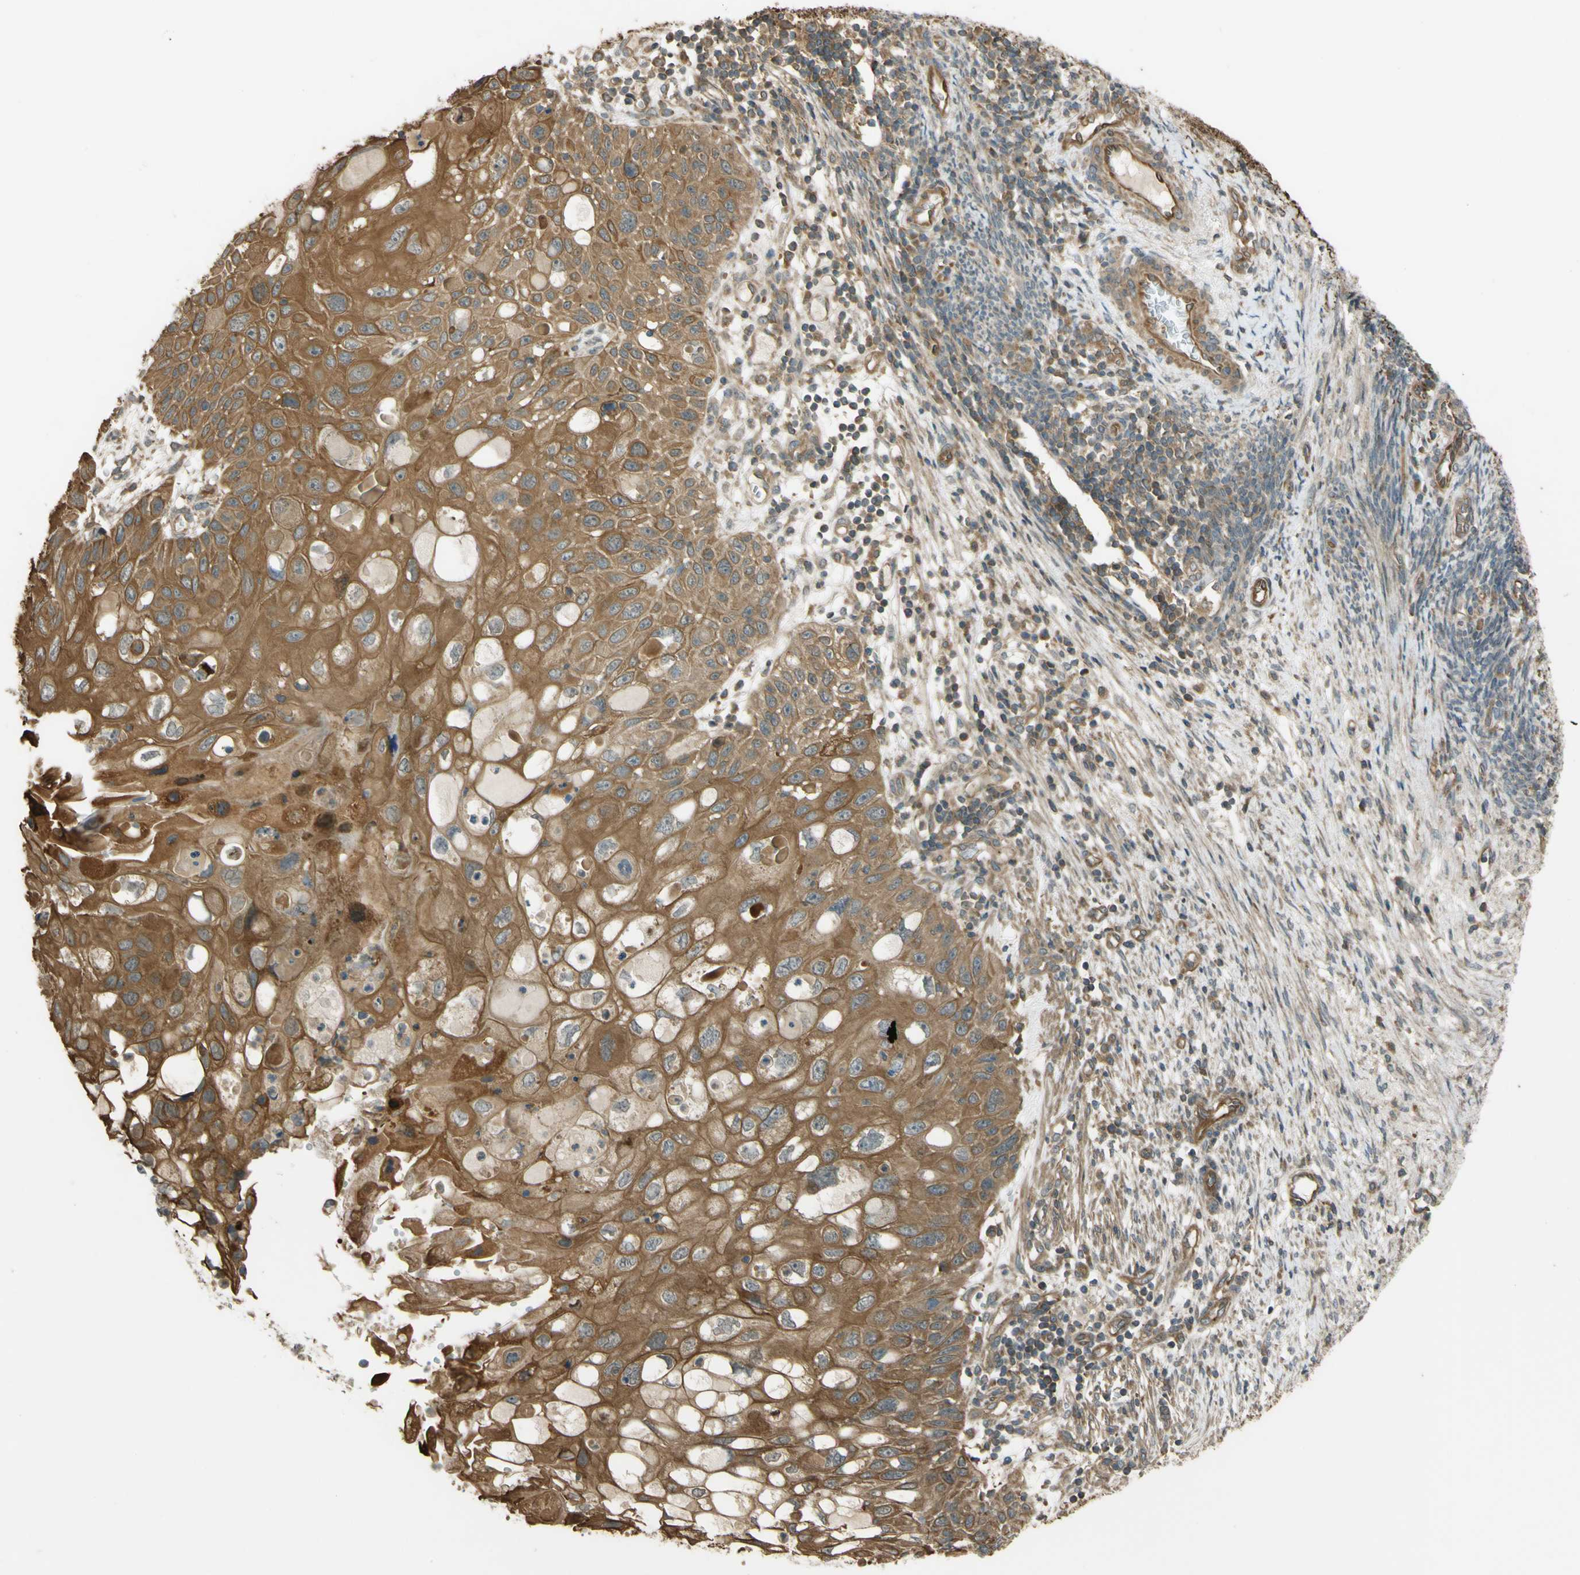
{"staining": {"intensity": "moderate", "quantity": ">75%", "location": "cytoplasmic/membranous"}, "tissue": "cervical cancer", "cell_type": "Tumor cells", "image_type": "cancer", "snomed": [{"axis": "morphology", "description": "Squamous cell carcinoma, NOS"}, {"axis": "topography", "description": "Cervix"}], "caption": "Immunohistochemical staining of human cervical cancer shows medium levels of moderate cytoplasmic/membranous protein expression in about >75% of tumor cells.", "gene": "FLII", "patient": {"sex": "female", "age": 70}}